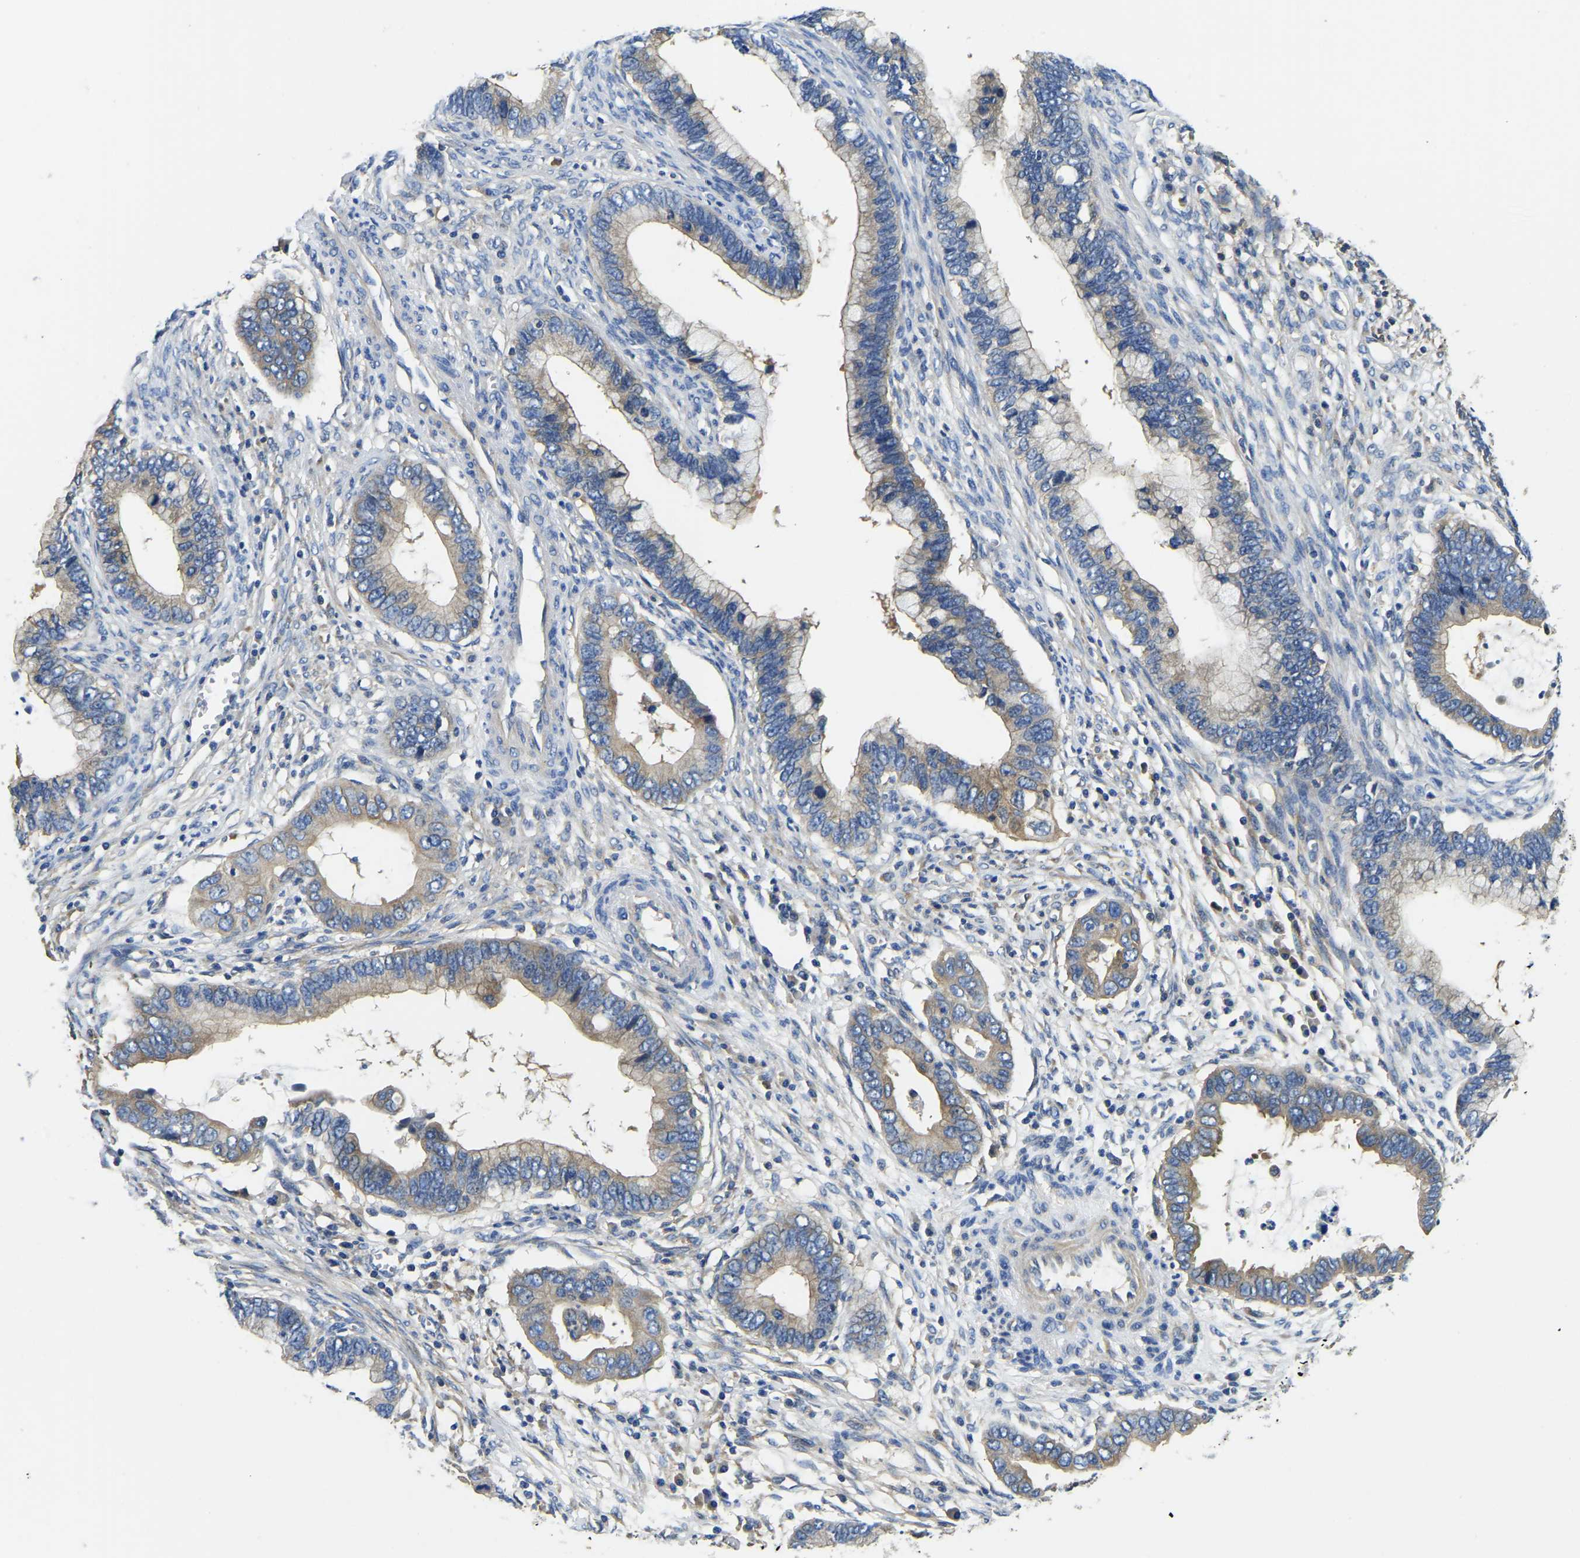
{"staining": {"intensity": "weak", "quantity": ">75%", "location": "cytoplasmic/membranous"}, "tissue": "cervical cancer", "cell_type": "Tumor cells", "image_type": "cancer", "snomed": [{"axis": "morphology", "description": "Adenocarcinoma, NOS"}, {"axis": "topography", "description": "Cervix"}], "caption": "Immunohistochemistry photomicrograph of cervical cancer (adenocarcinoma) stained for a protein (brown), which demonstrates low levels of weak cytoplasmic/membranous staining in about >75% of tumor cells.", "gene": "STAT2", "patient": {"sex": "female", "age": 44}}